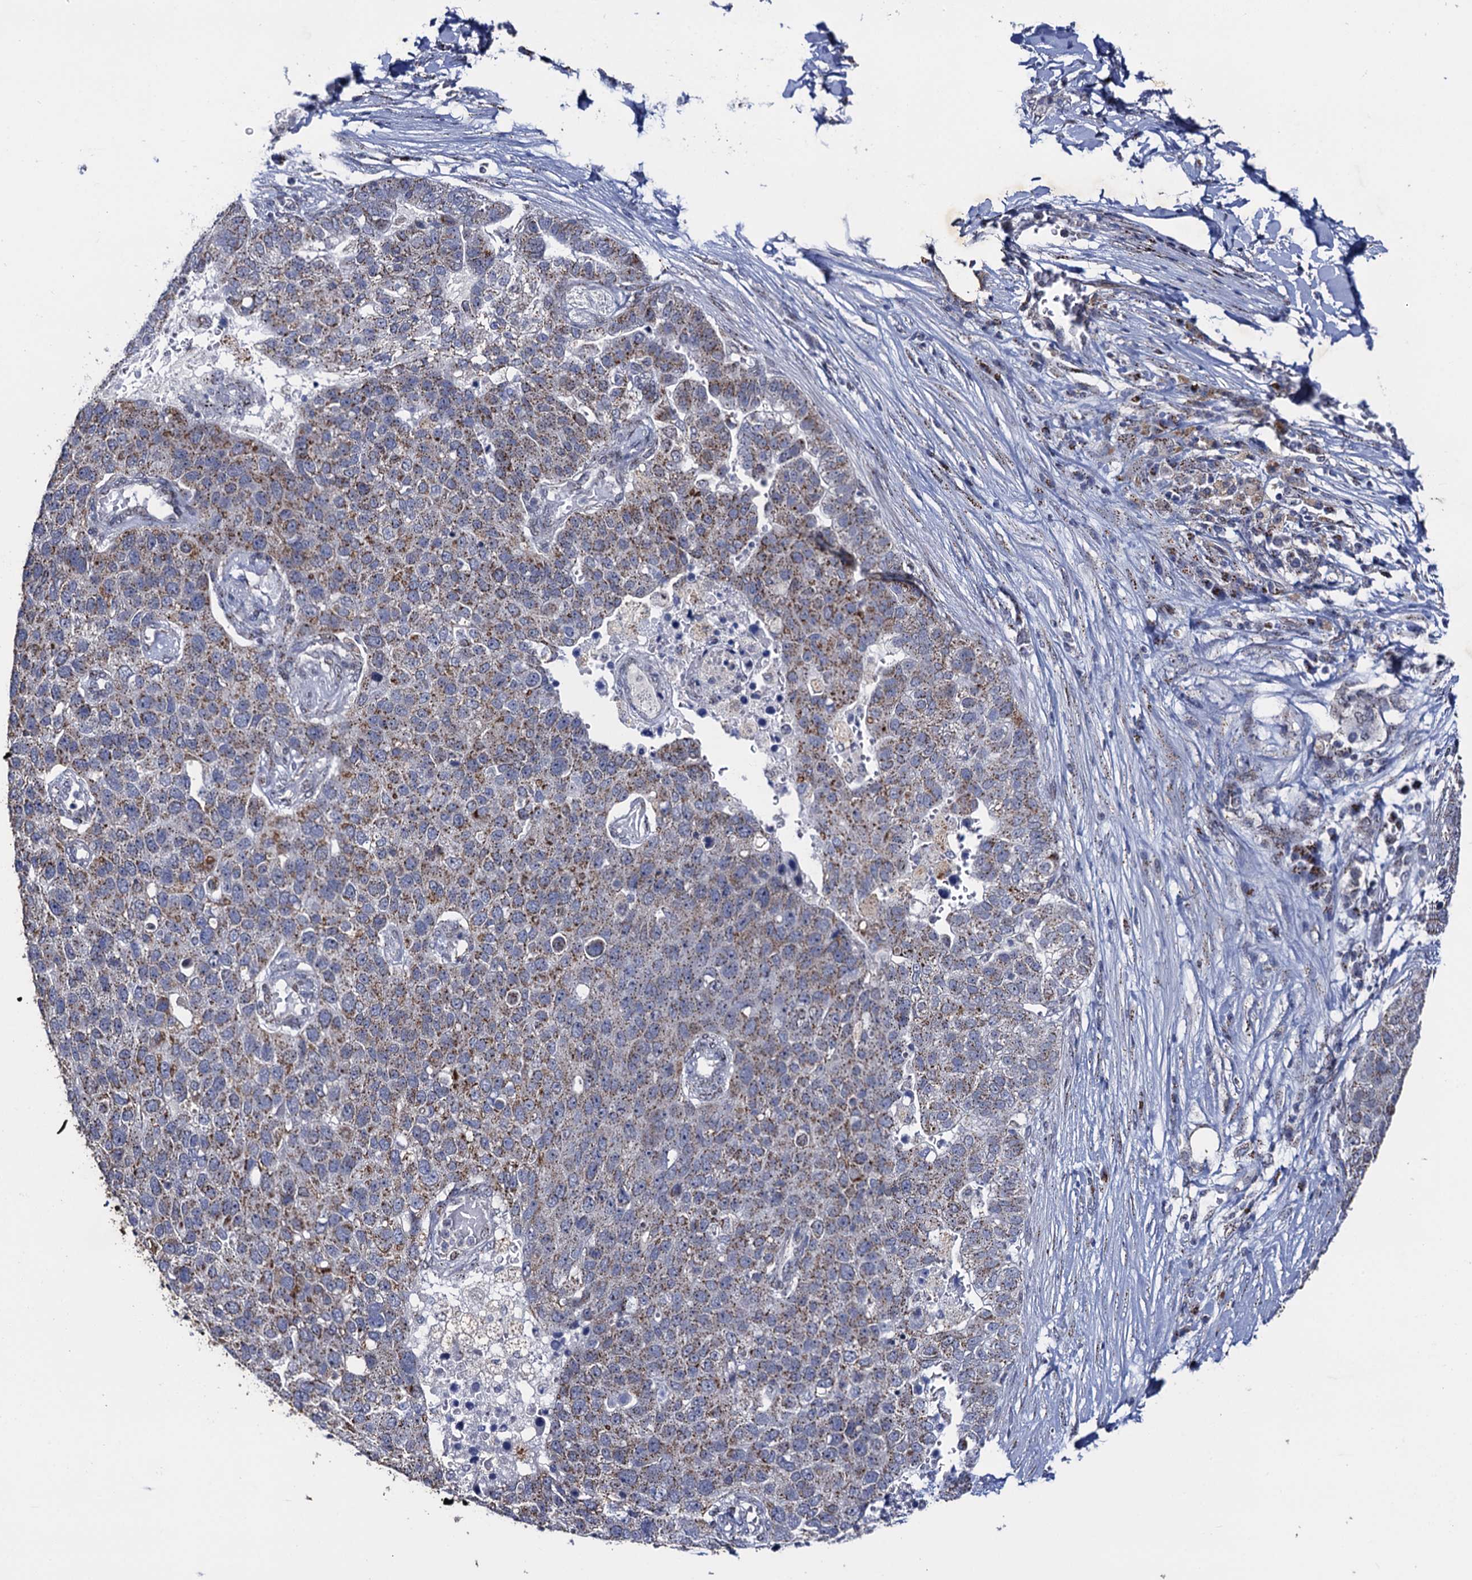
{"staining": {"intensity": "moderate", "quantity": ">75%", "location": "cytoplasmic/membranous"}, "tissue": "pancreatic cancer", "cell_type": "Tumor cells", "image_type": "cancer", "snomed": [{"axis": "morphology", "description": "Adenocarcinoma, NOS"}, {"axis": "topography", "description": "Pancreas"}], "caption": "A brown stain labels moderate cytoplasmic/membranous positivity of a protein in pancreatic cancer tumor cells.", "gene": "THAP2", "patient": {"sex": "female", "age": 61}}